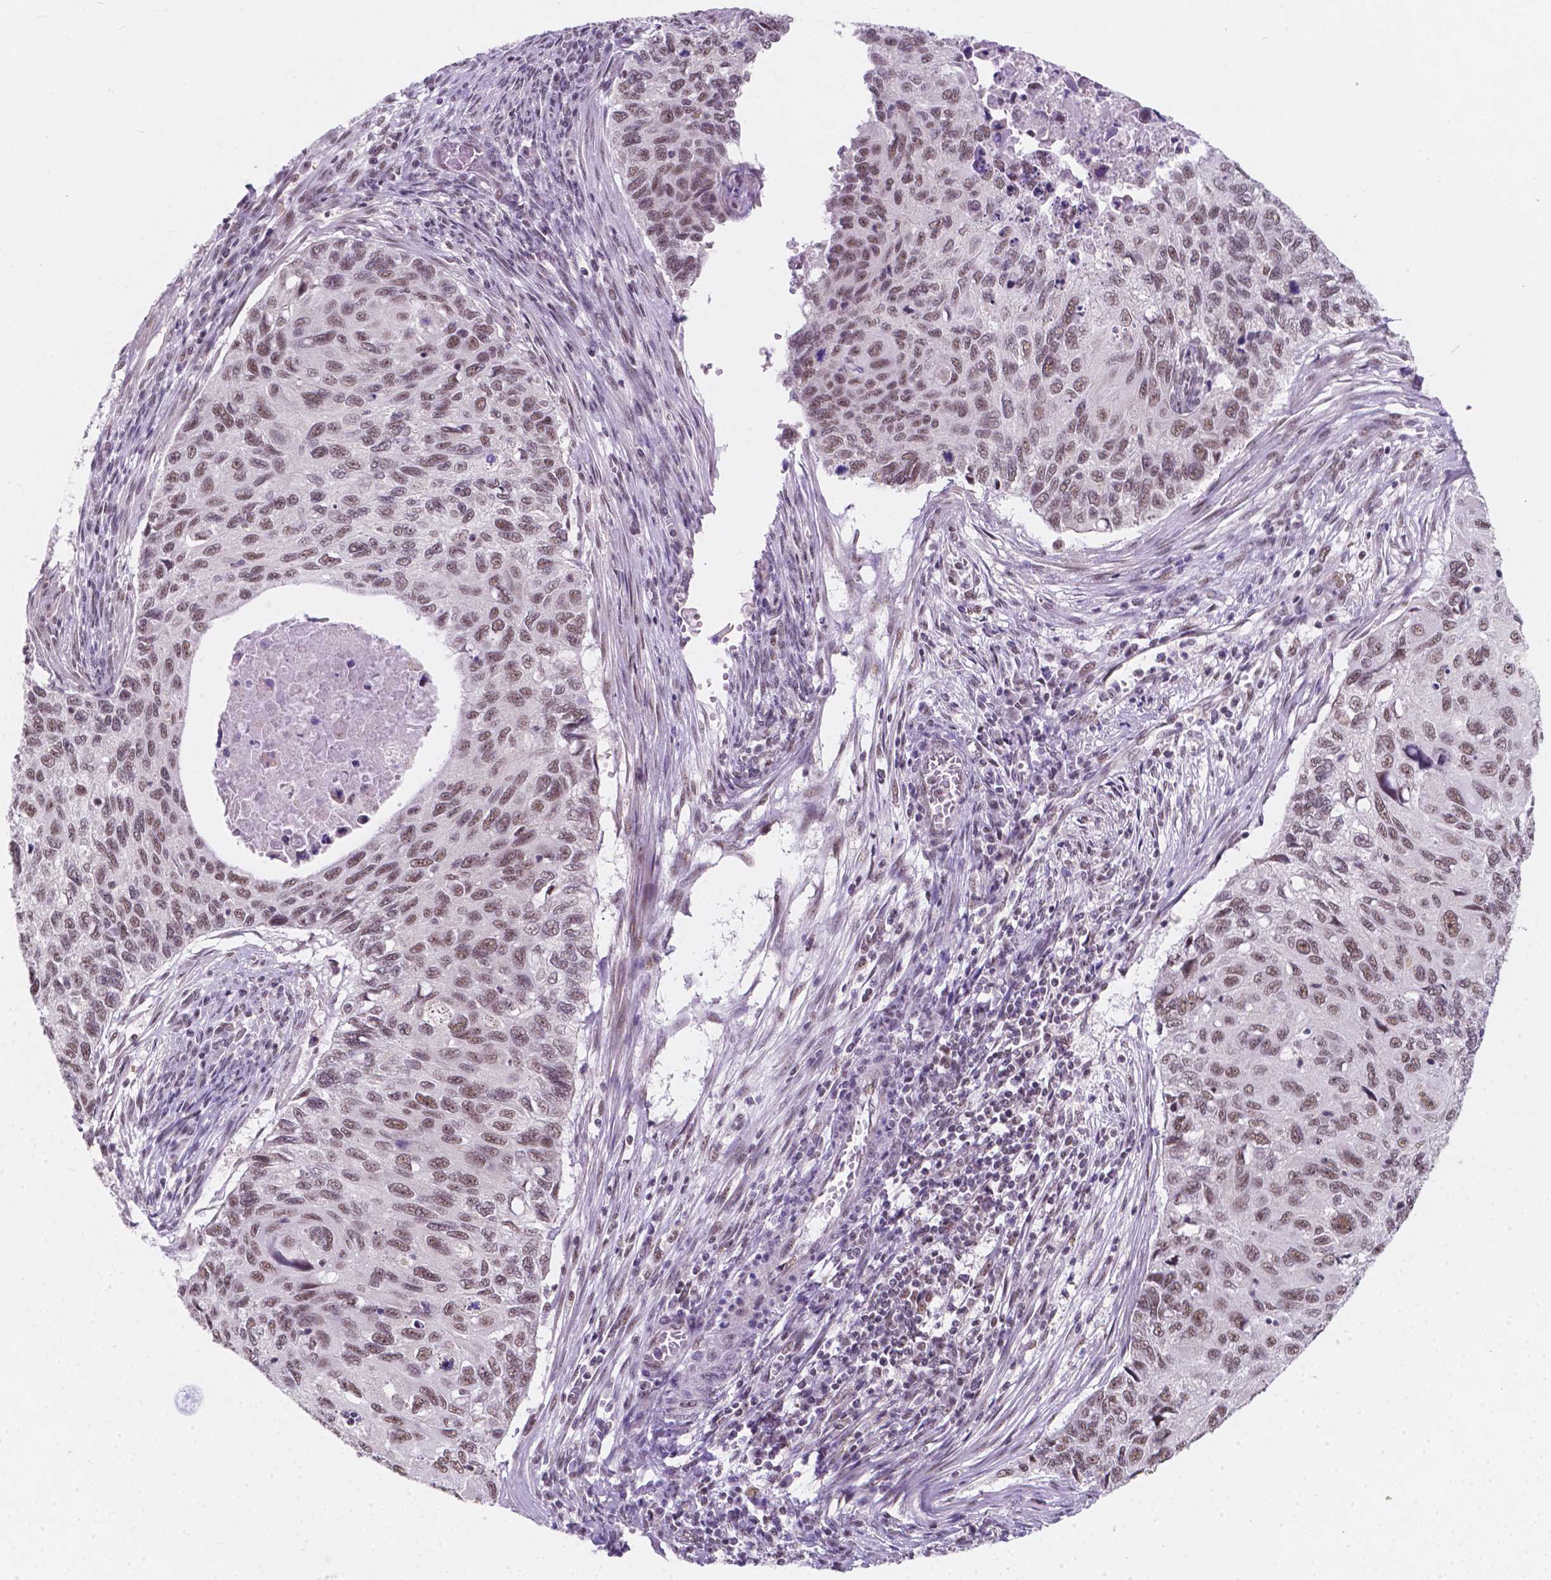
{"staining": {"intensity": "weak", "quantity": ">75%", "location": "nuclear"}, "tissue": "cervical cancer", "cell_type": "Tumor cells", "image_type": "cancer", "snomed": [{"axis": "morphology", "description": "Squamous cell carcinoma, NOS"}, {"axis": "topography", "description": "Cervix"}], "caption": "The photomicrograph displays staining of cervical squamous cell carcinoma, revealing weak nuclear protein staining (brown color) within tumor cells.", "gene": "BCAS2", "patient": {"sex": "female", "age": 70}}